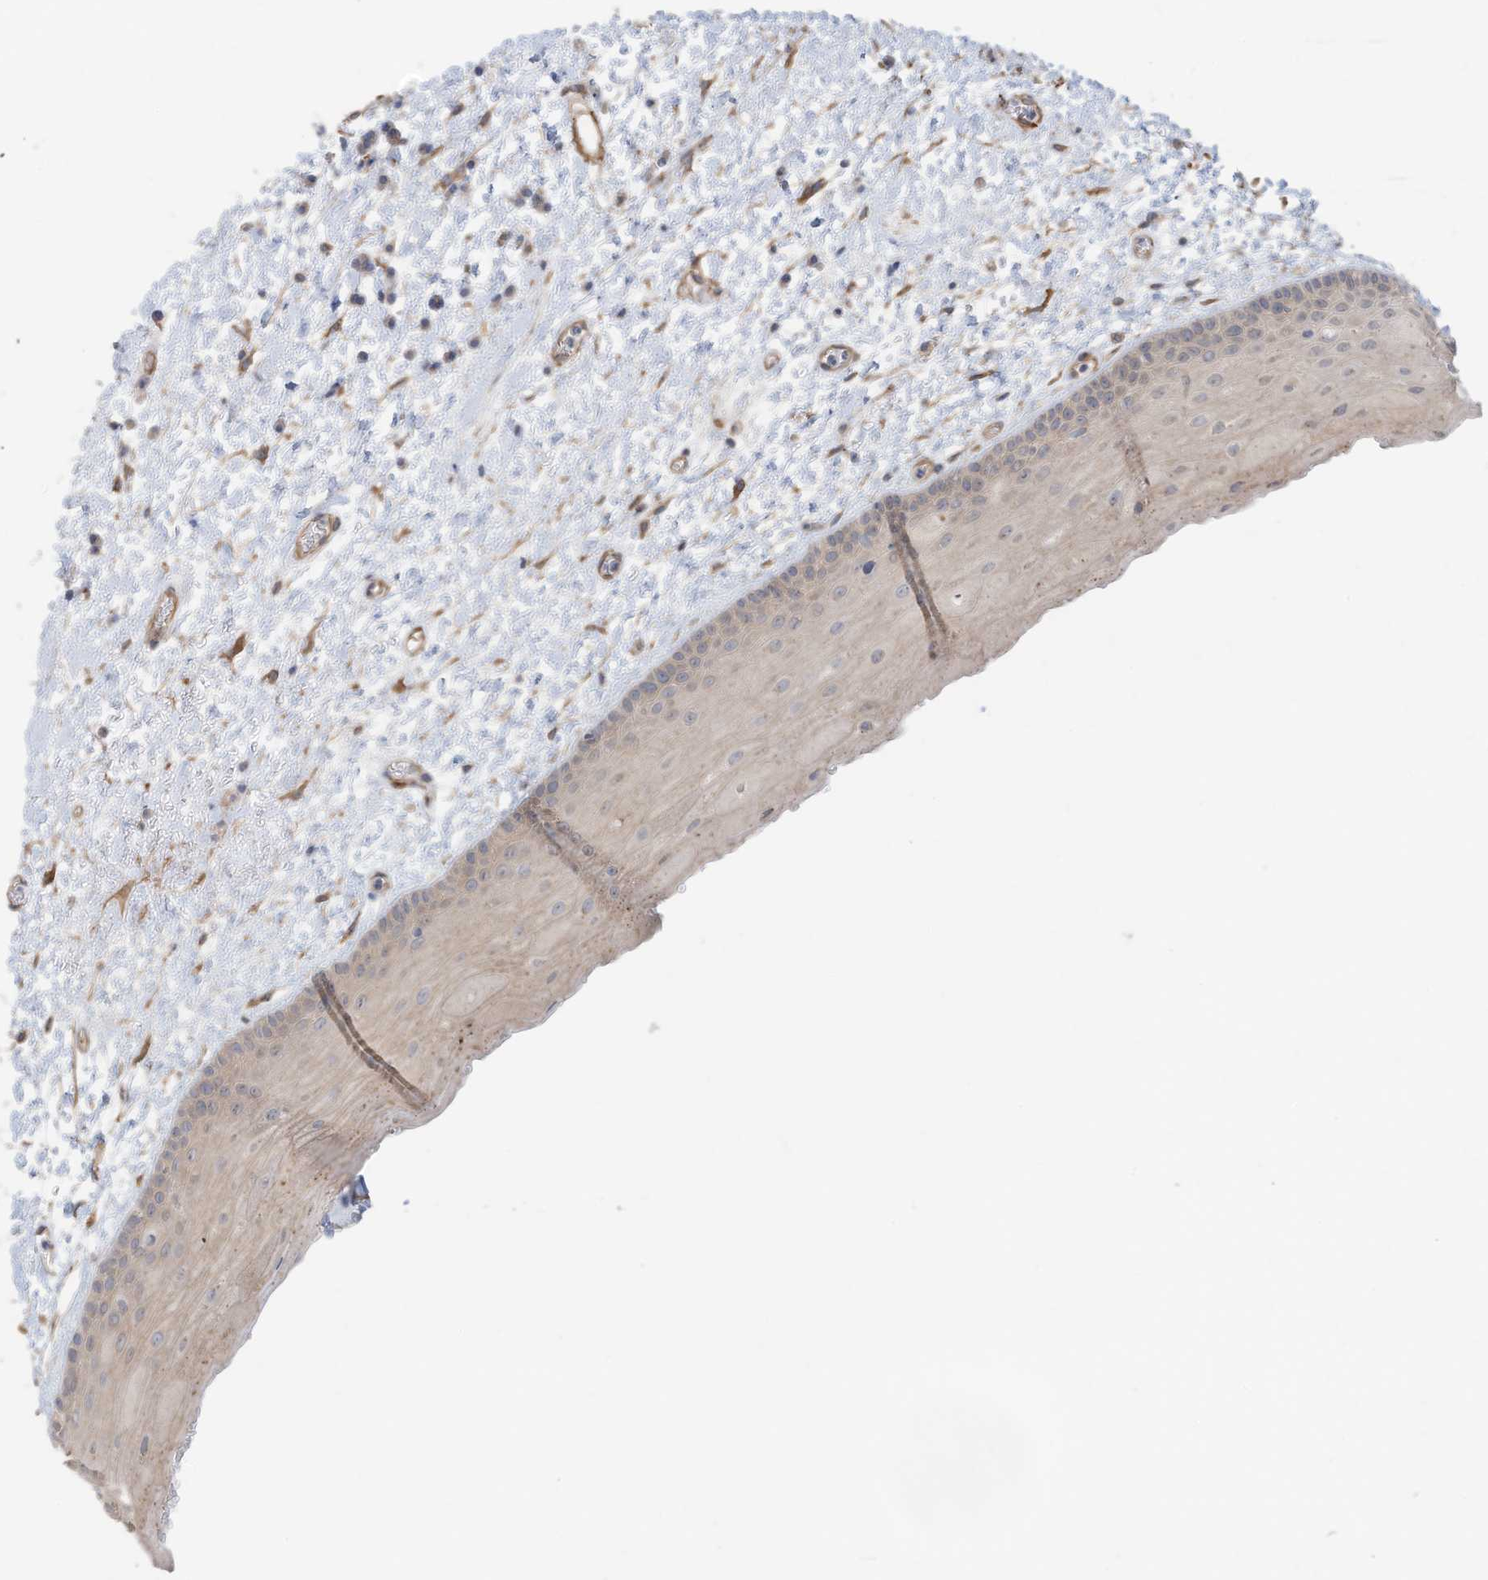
{"staining": {"intensity": "weak", "quantity": "<25%", "location": "cytoplasmic/membranous"}, "tissue": "oral mucosa", "cell_type": "Squamous epithelial cells", "image_type": "normal", "snomed": [{"axis": "morphology", "description": "Normal tissue, NOS"}, {"axis": "topography", "description": "Oral tissue"}], "caption": "Unremarkable oral mucosa was stained to show a protein in brown. There is no significant positivity in squamous epithelial cells. (Brightfield microscopy of DAB (3,3'-diaminobenzidine) IHC at high magnification).", "gene": "SLC17A7", "patient": {"sex": "female", "age": 76}}